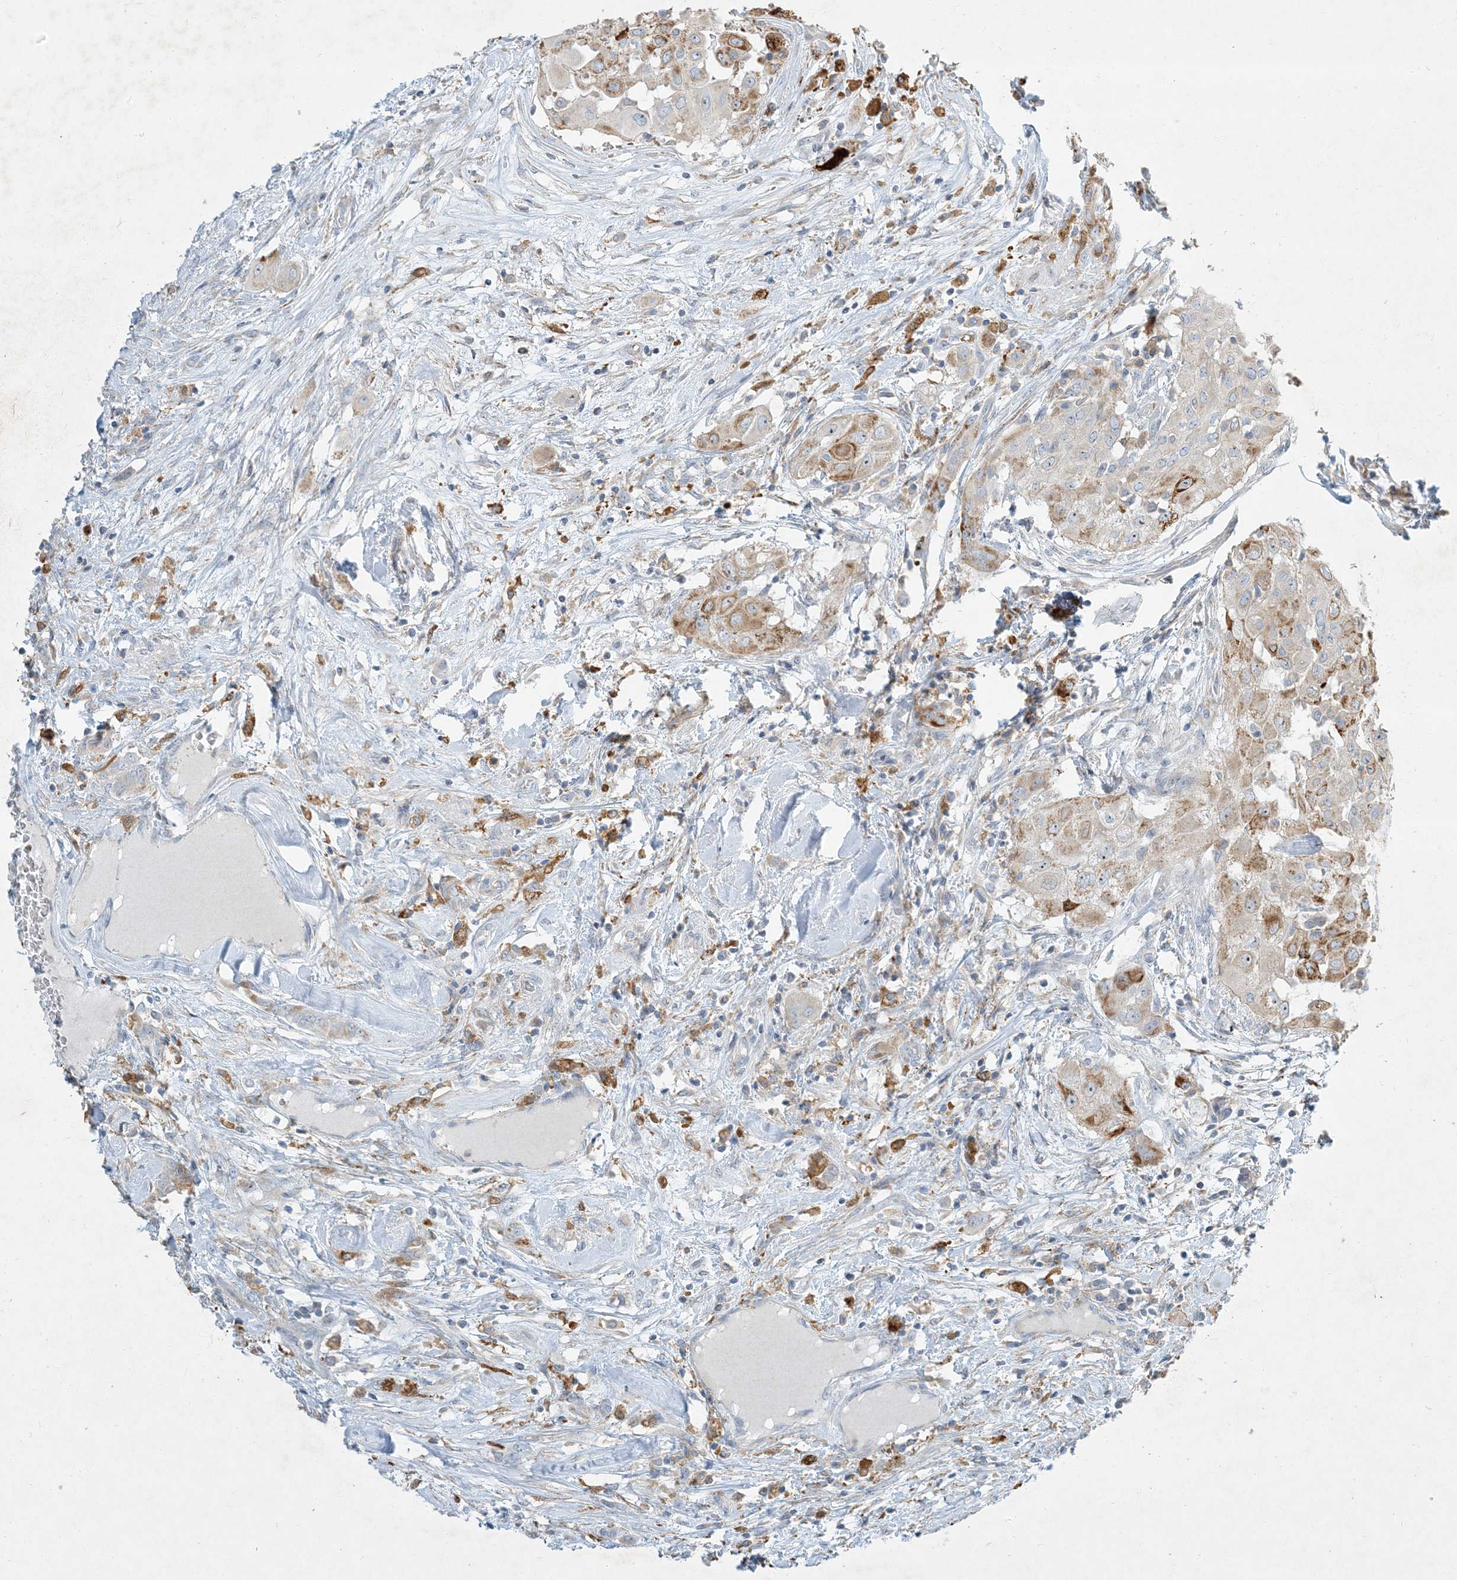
{"staining": {"intensity": "strong", "quantity": "<25%", "location": "cytoplasmic/membranous"}, "tissue": "thyroid cancer", "cell_type": "Tumor cells", "image_type": "cancer", "snomed": [{"axis": "morphology", "description": "Papillary adenocarcinoma, NOS"}, {"axis": "topography", "description": "Thyroid gland"}], "caption": "IHC of human thyroid papillary adenocarcinoma reveals medium levels of strong cytoplasmic/membranous expression in about <25% of tumor cells.", "gene": "LTN1", "patient": {"sex": "female", "age": 59}}